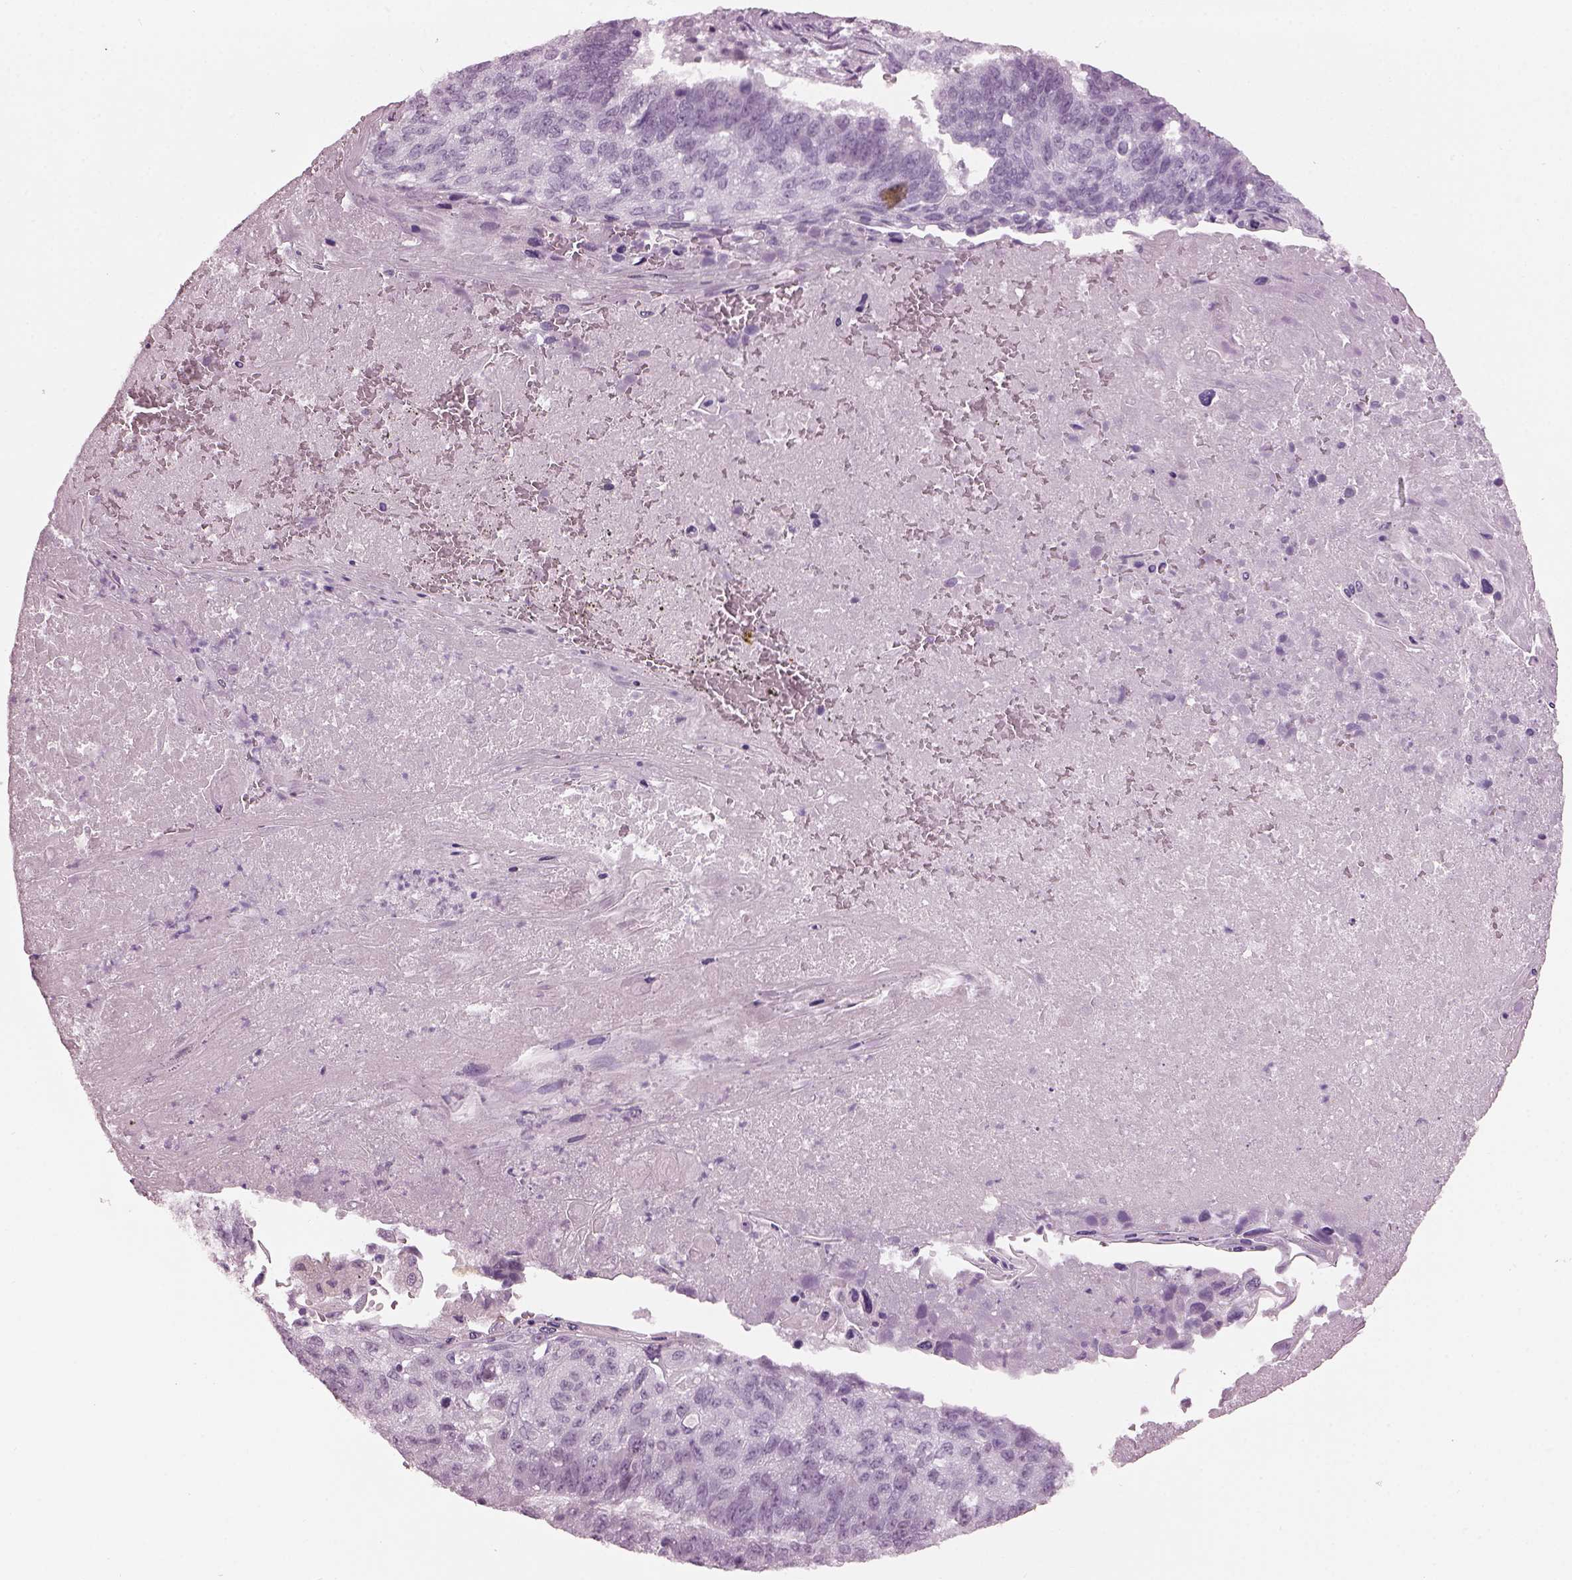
{"staining": {"intensity": "negative", "quantity": "none", "location": "none"}, "tissue": "lung cancer", "cell_type": "Tumor cells", "image_type": "cancer", "snomed": [{"axis": "morphology", "description": "Squamous cell carcinoma, NOS"}, {"axis": "topography", "description": "Lung"}], "caption": "IHC of human squamous cell carcinoma (lung) exhibits no expression in tumor cells. (Stains: DAB immunohistochemistry with hematoxylin counter stain, Microscopy: brightfield microscopy at high magnification).", "gene": "HYDIN", "patient": {"sex": "male", "age": 73}}